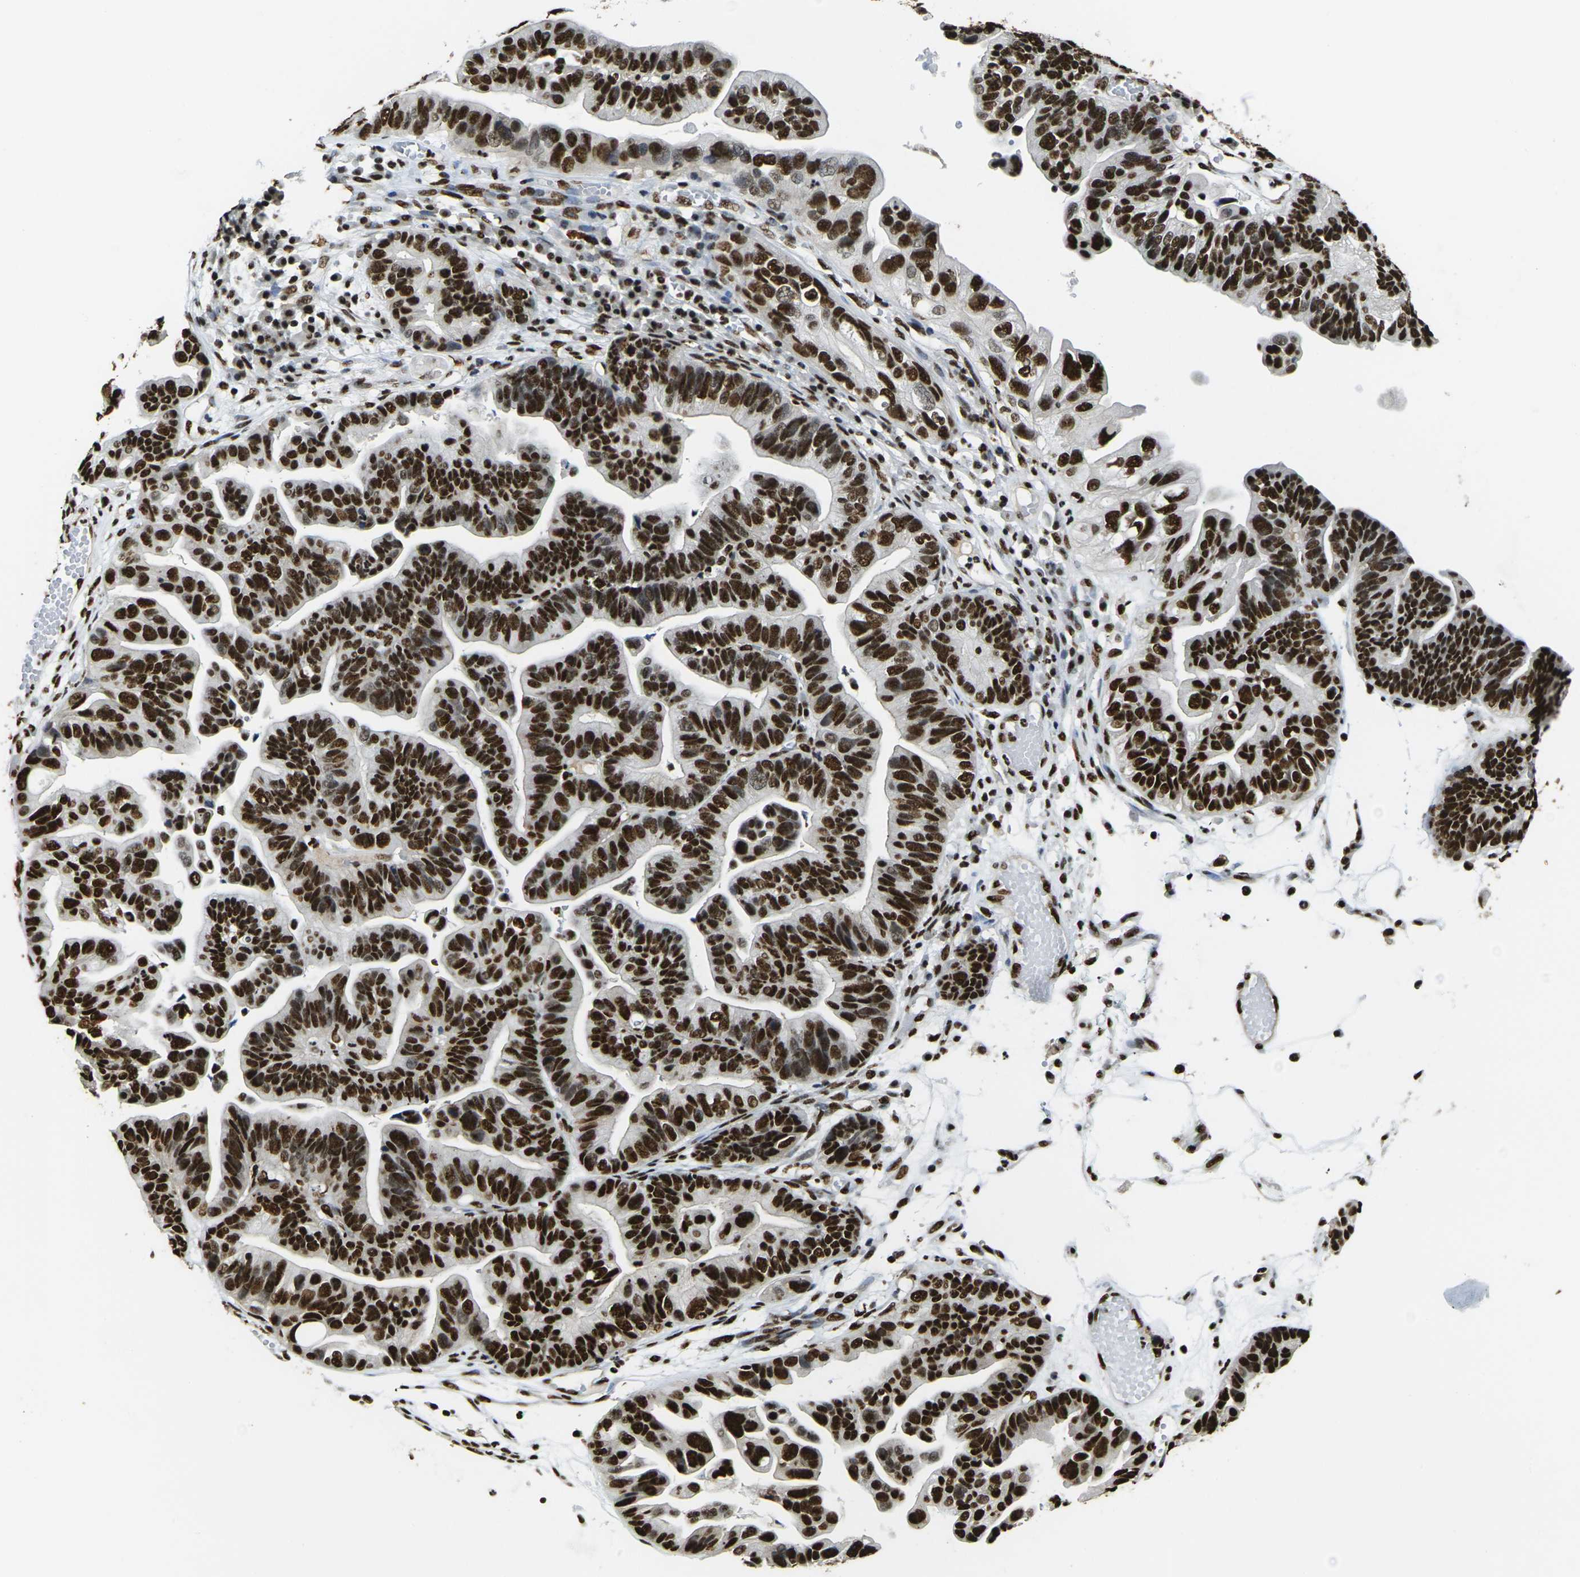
{"staining": {"intensity": "strong", "quantity": ">75%", "location": "nuclear"}, "tissue": "ovarian cancer", "cell_type": "Tumor cells", "image_type": "cancer", "snomed": [{"axis": "morphology", "description": "Cystadenocarcinoma, serous, NOS"}, {"axis": "topography", "description": "Ovary"}], "caption": "Immunohistochemistry staining of ovarian cancer (serous cystadenocarcinoma), which displays high levels of strong nuclear expression in about >75% of tumor cells indicating strong nuclear protein staining. The staining was performed using DAB (brown) for protein detection and nuclei were counterstained in hematoxylin (blue).", "gene": "SMARCC1", "patient": {"sex": "female", "age": 56}}